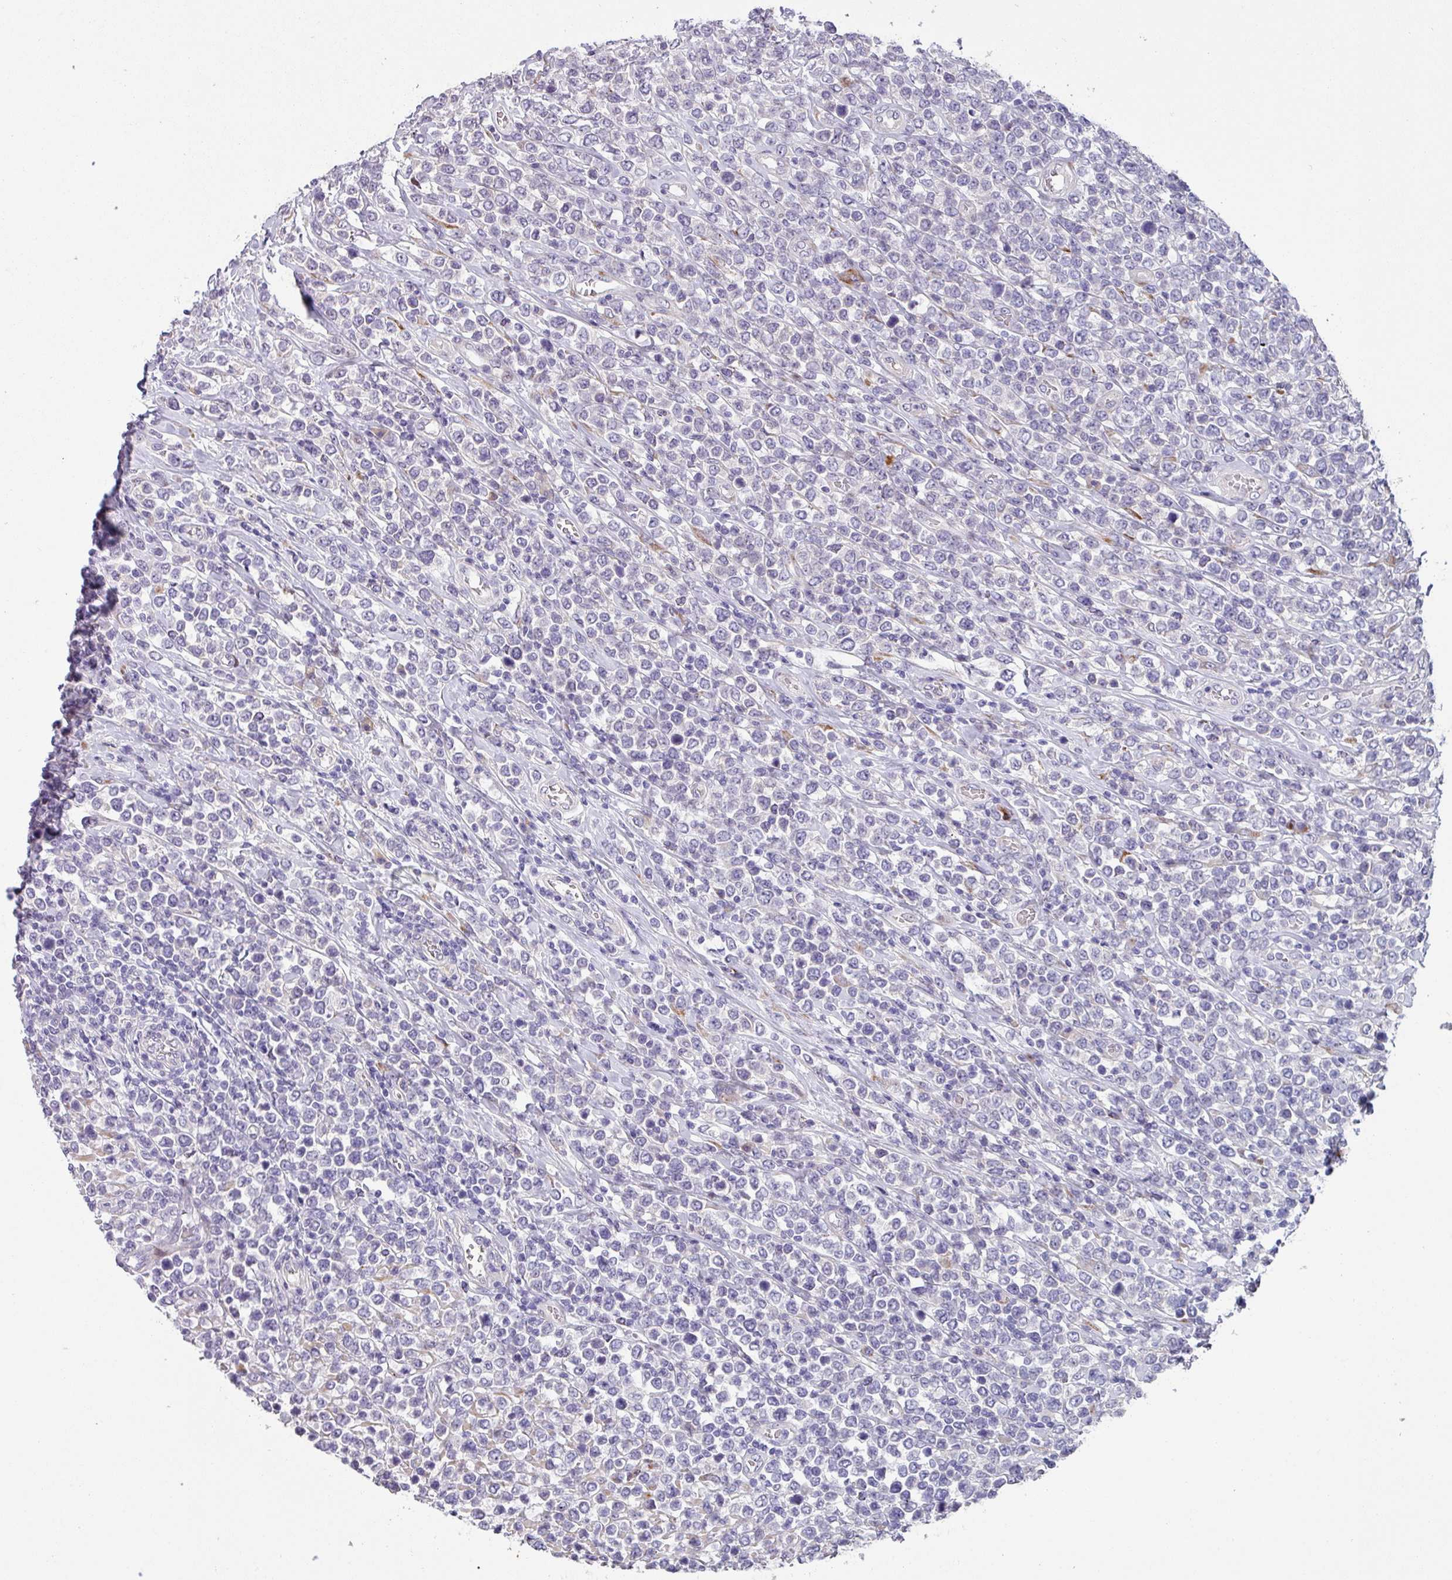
{"staining": {"intensity": "negative", "quantity": "none", "location": "none"}, "tissue": "lymphoma", "cell_type": "Tumor cells", "image_type": "cancer", "snomed": [{"axis": "morphology", "description": "Malignant lymphoma, non-Hodgkin's type, High grade"}, {"axis": "topography", "description": "Soft tissue"}], "caption": "Immunohistochemistry micrograph of human malignant lymphoma, non-Hodgkin's type (high-grade) stained for a protein (brown), which demonstrates no positivity in tumor cells.", "gene": "KLHL3", "patient": {"sex": "female", "age": 56}}